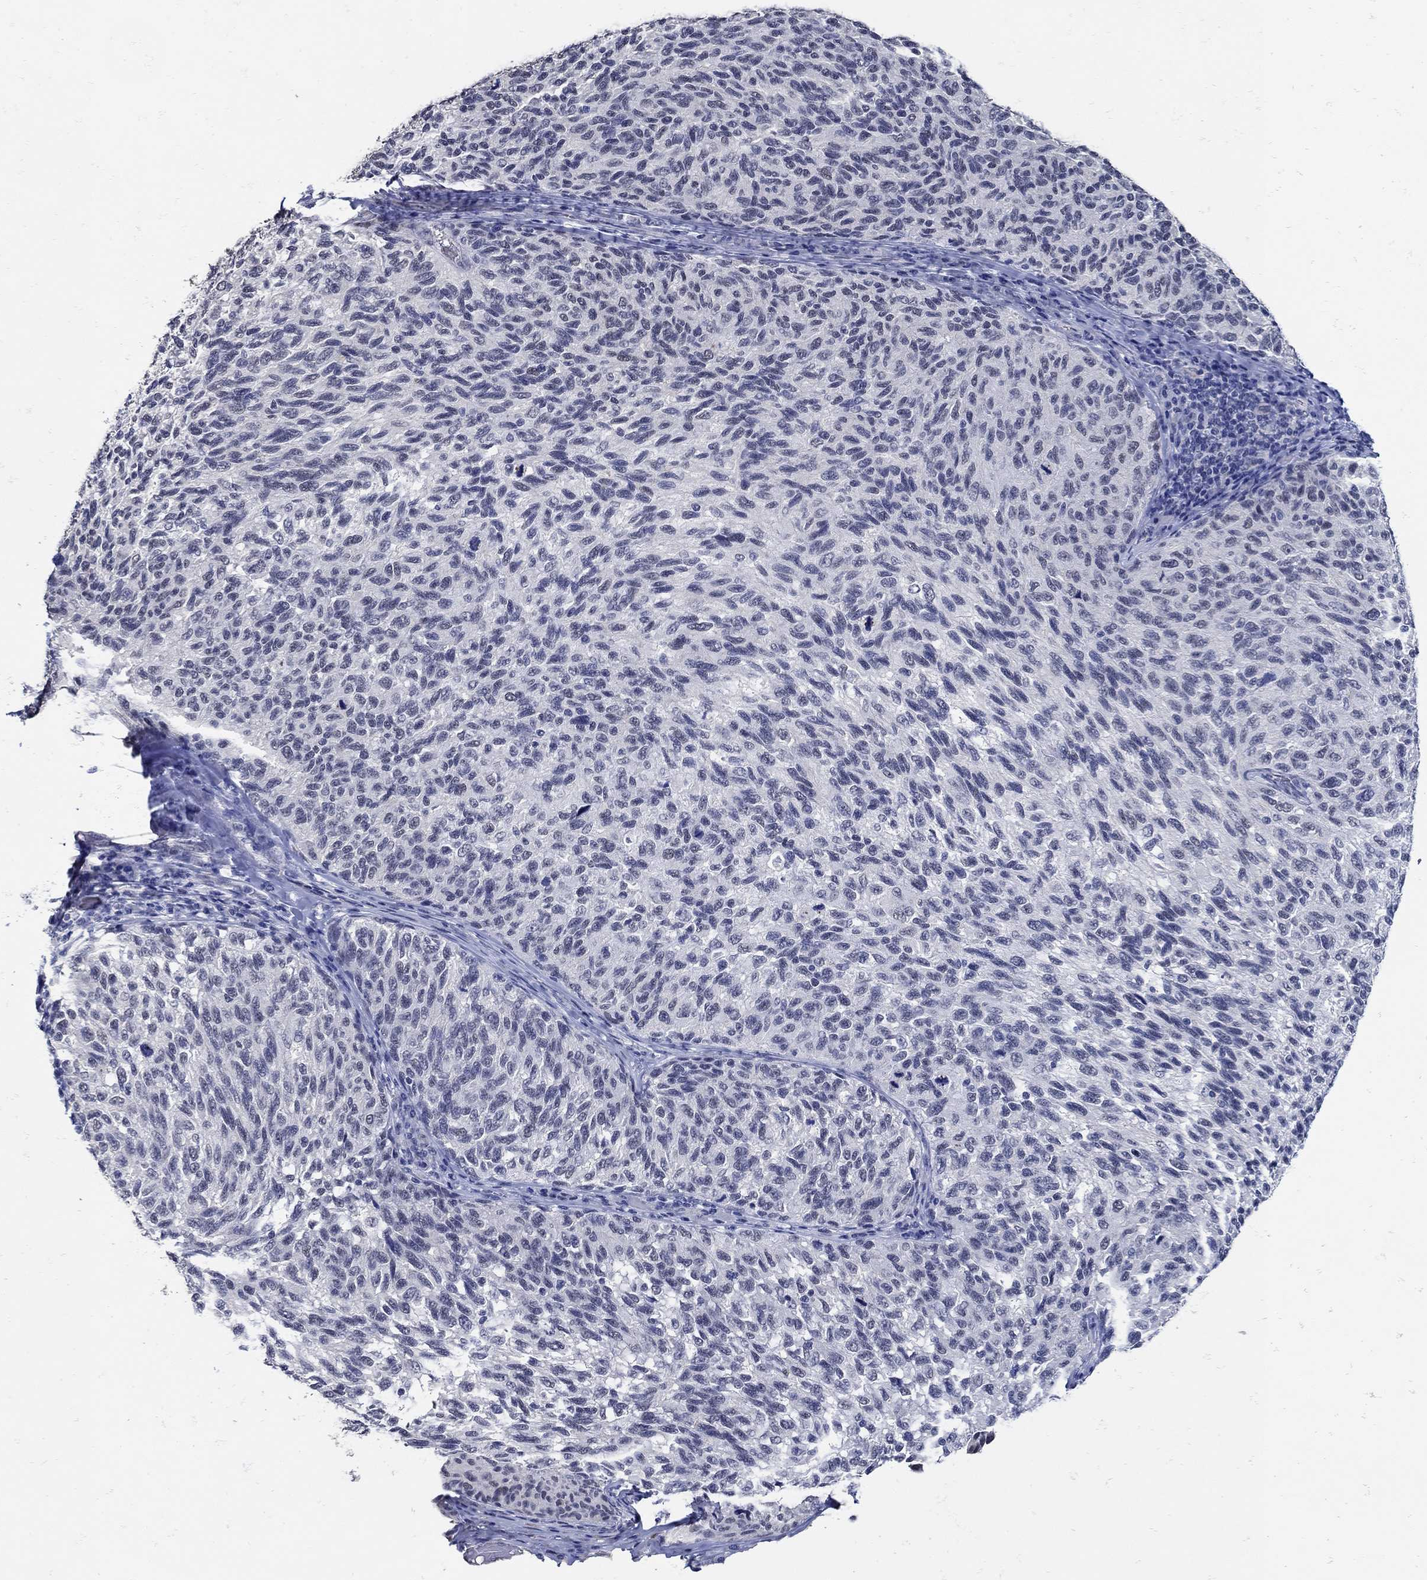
{"staining": {"intensity": "negative", "quantity": "none", "location": "none"}, "tissue": "melanoma", "cell_type": "Tumor cells", "image_type": "cancer", "snomed": [{"axis": "morphology", "description": "Malignant melanoma, NOS"}, {"axis": "topography", "description": "Skin"}], "caption": "The IHC photomicrograph has no significant positivity in tumor cells of malignant melanoma tissue.", "gene": "KCNN3", "patient": {"sex": "female", "age": 73}}